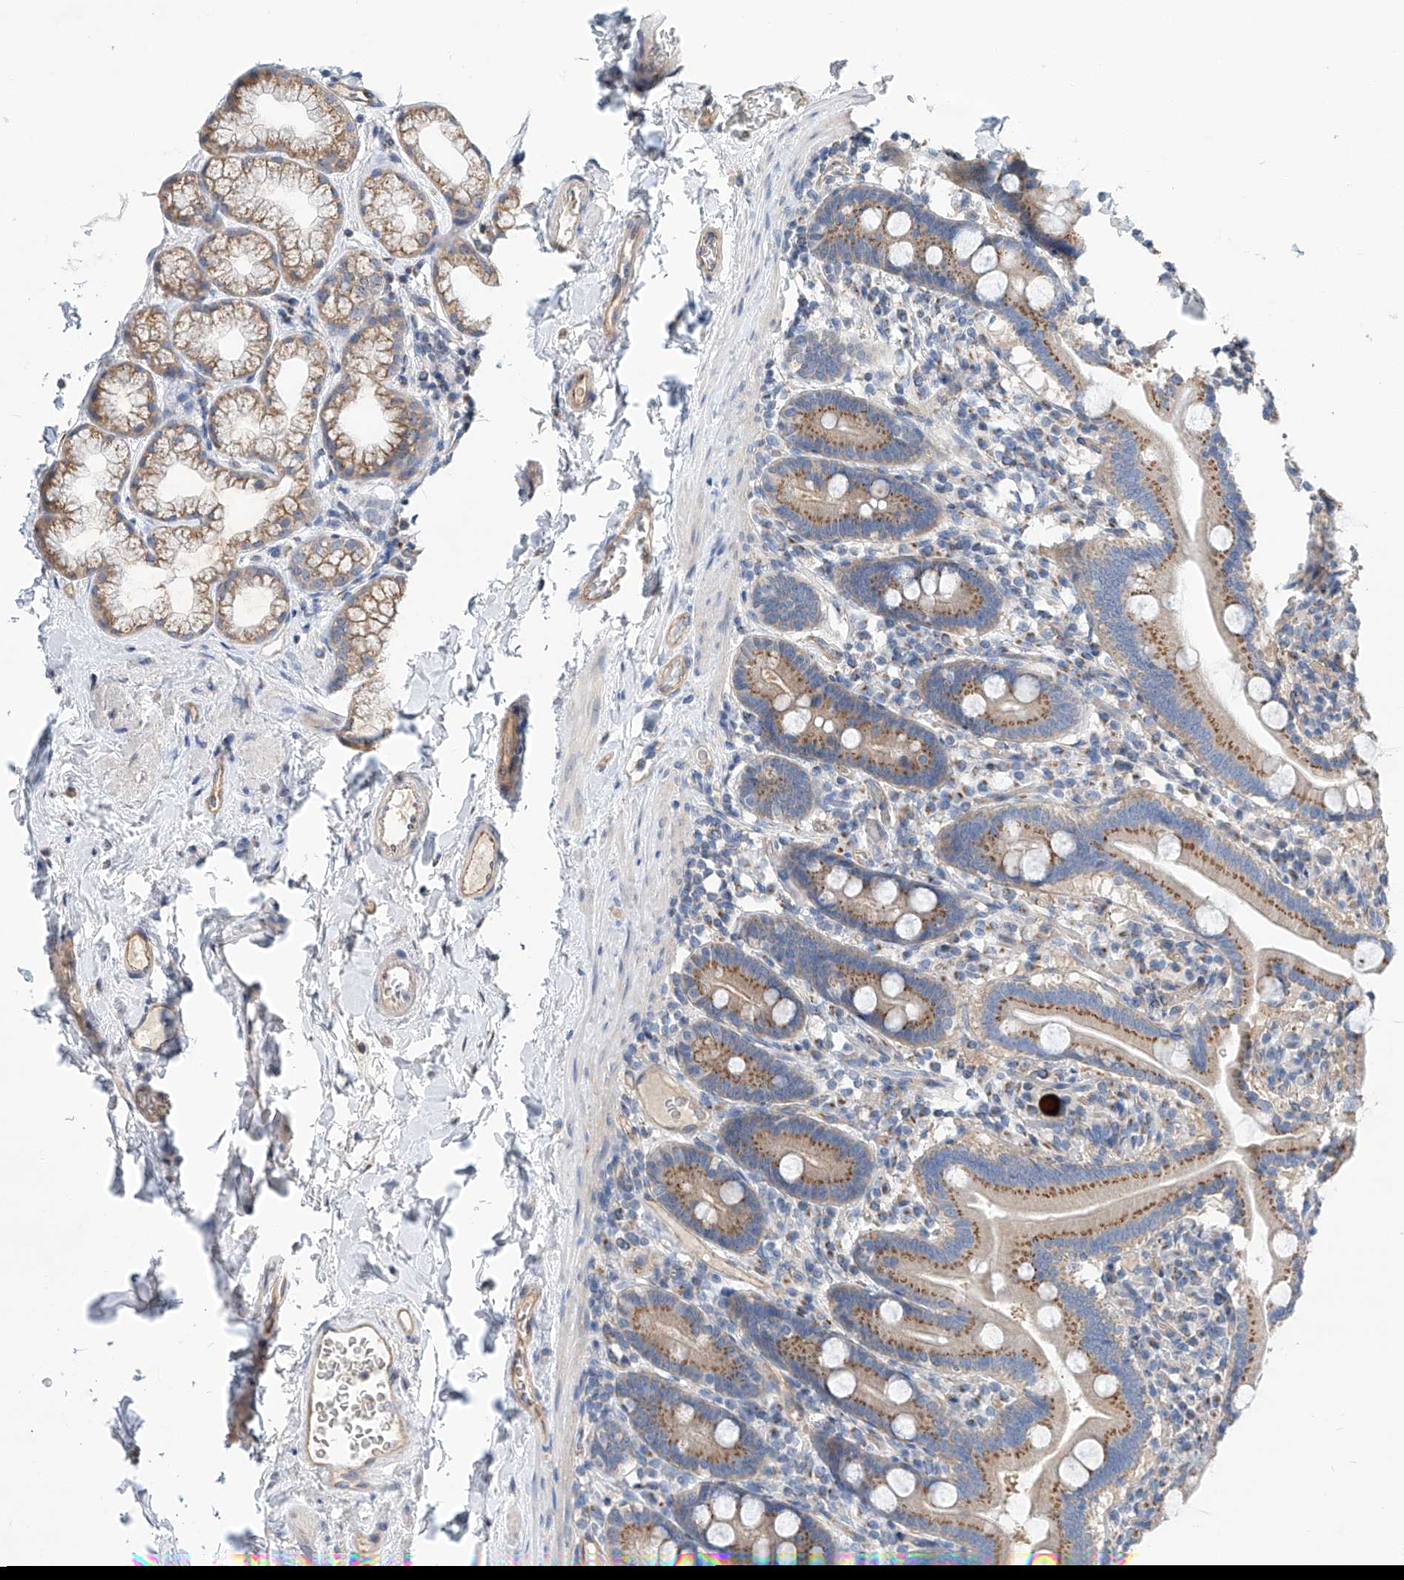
{"staining": {"intensity": "moderate", "quantity": ">75%", "location": "cytoplasmic/membranous"}, "tissue": "duodenum", "cell_type": "Glandular cells", "image_type": "normal", "snomed": [{"axis": "morphology", "description": "Normal tissue, NOS"}, {"axis": "topography", "description": "Duodenum"}], "caption": "The photomicrograph displays a brown stain indicating the presence of a protein in the cytoplasmic/membranous of glandular cells in duodenum.", "gene": "SLC22A7", "patient": {"sex": "male", "age": 55}}